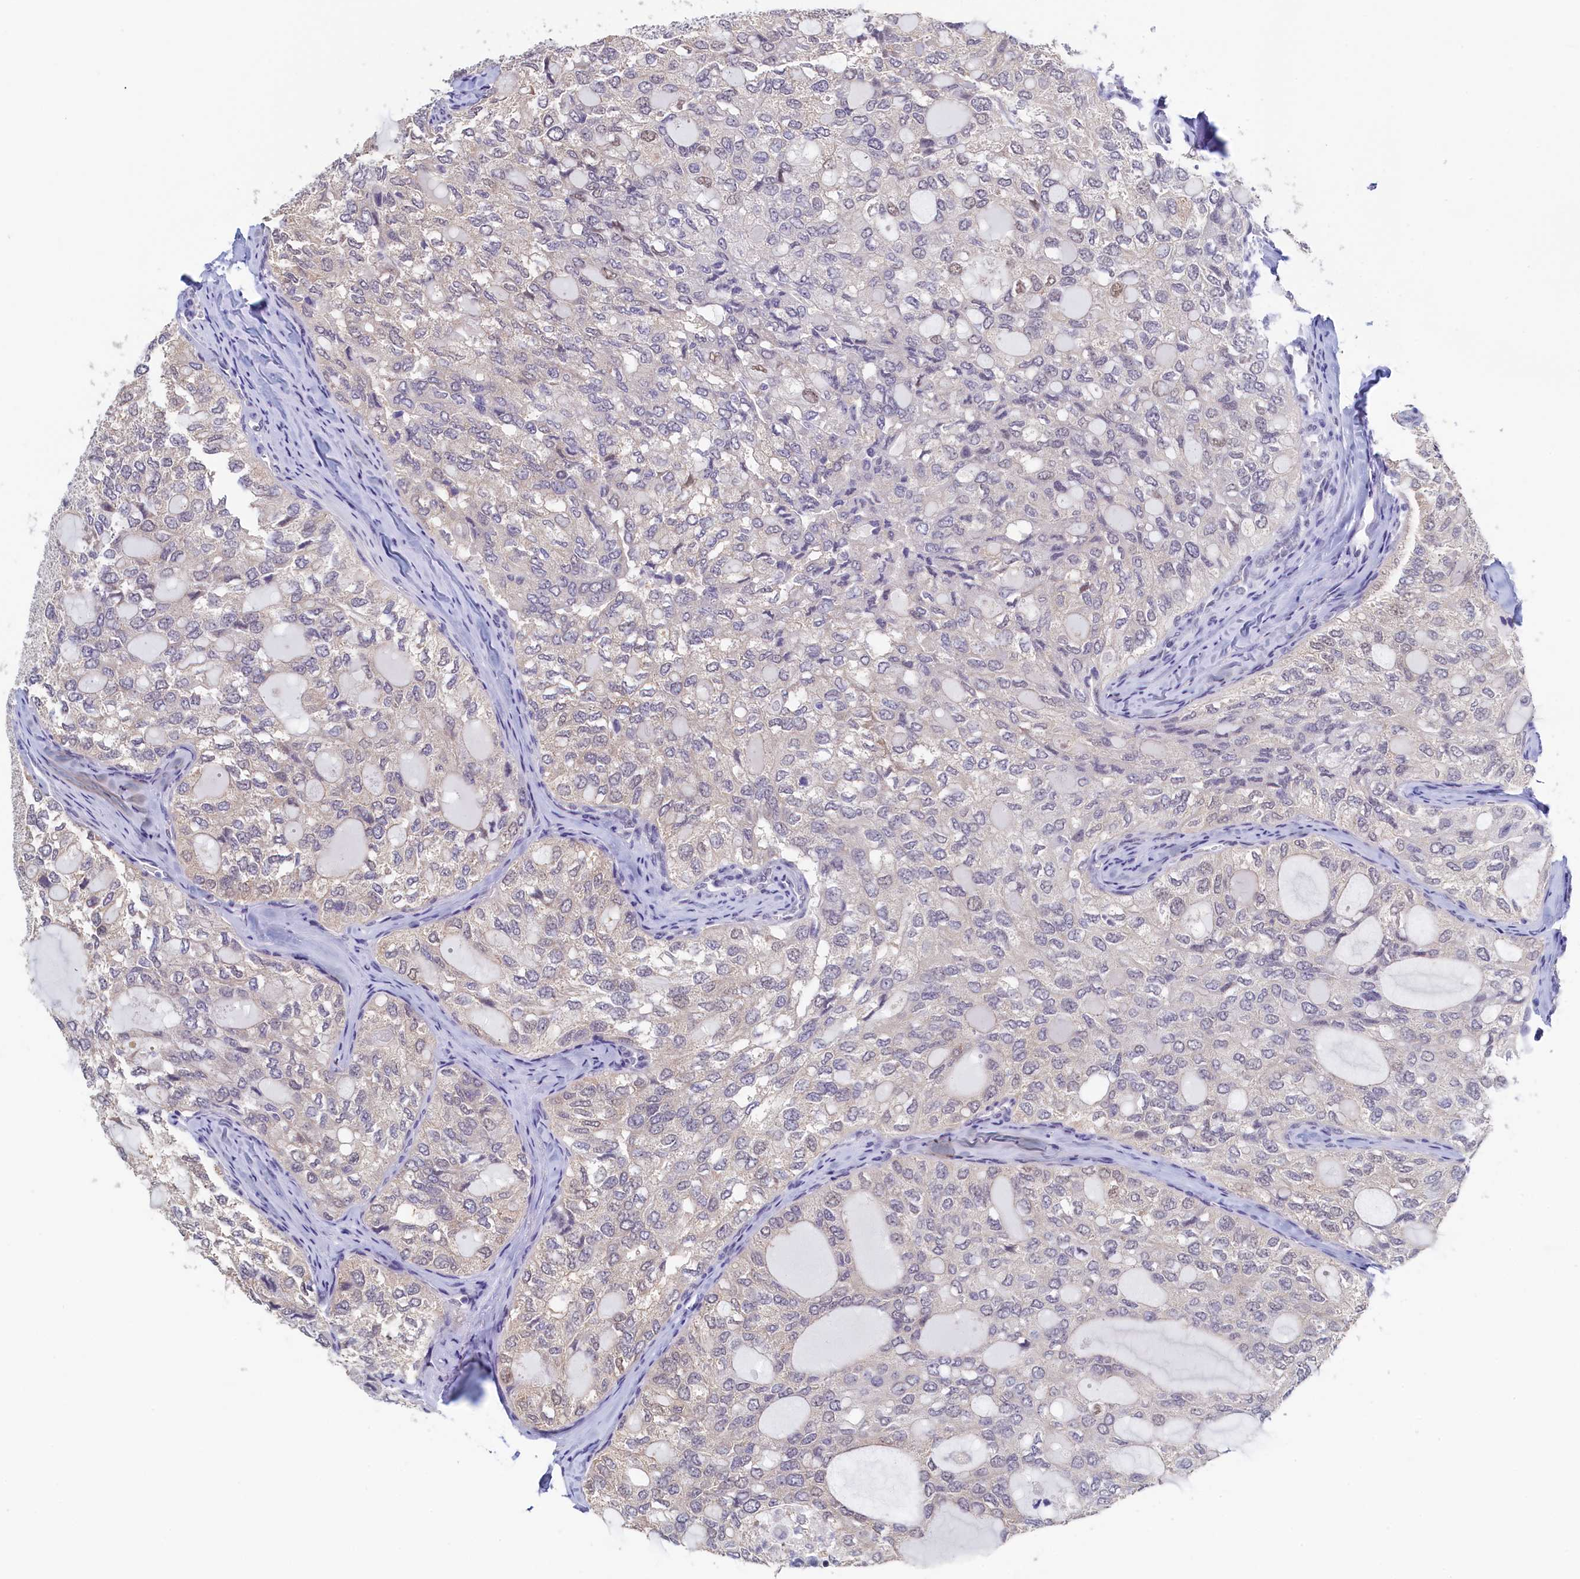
{"staining": {"intensity": "weak", "quantity": "<25%", "location": "nuclear"}, "tissue": "thyroid cancer", "cell_type": "Tumor cells", "image_type": "cancer", "snomed": [{"axis": "morphology", "description": "Follicular adenoma carcinoma, NOS"}, {"axis": "topography", "description": "Thyroid gland"}], "caption": "DAB immunohistochemical staining of thyroid cancer exhibits no significant staining in tumor cells.", "gene": "MOSPD3", "patient": {"sex": "male", "age": 75}}